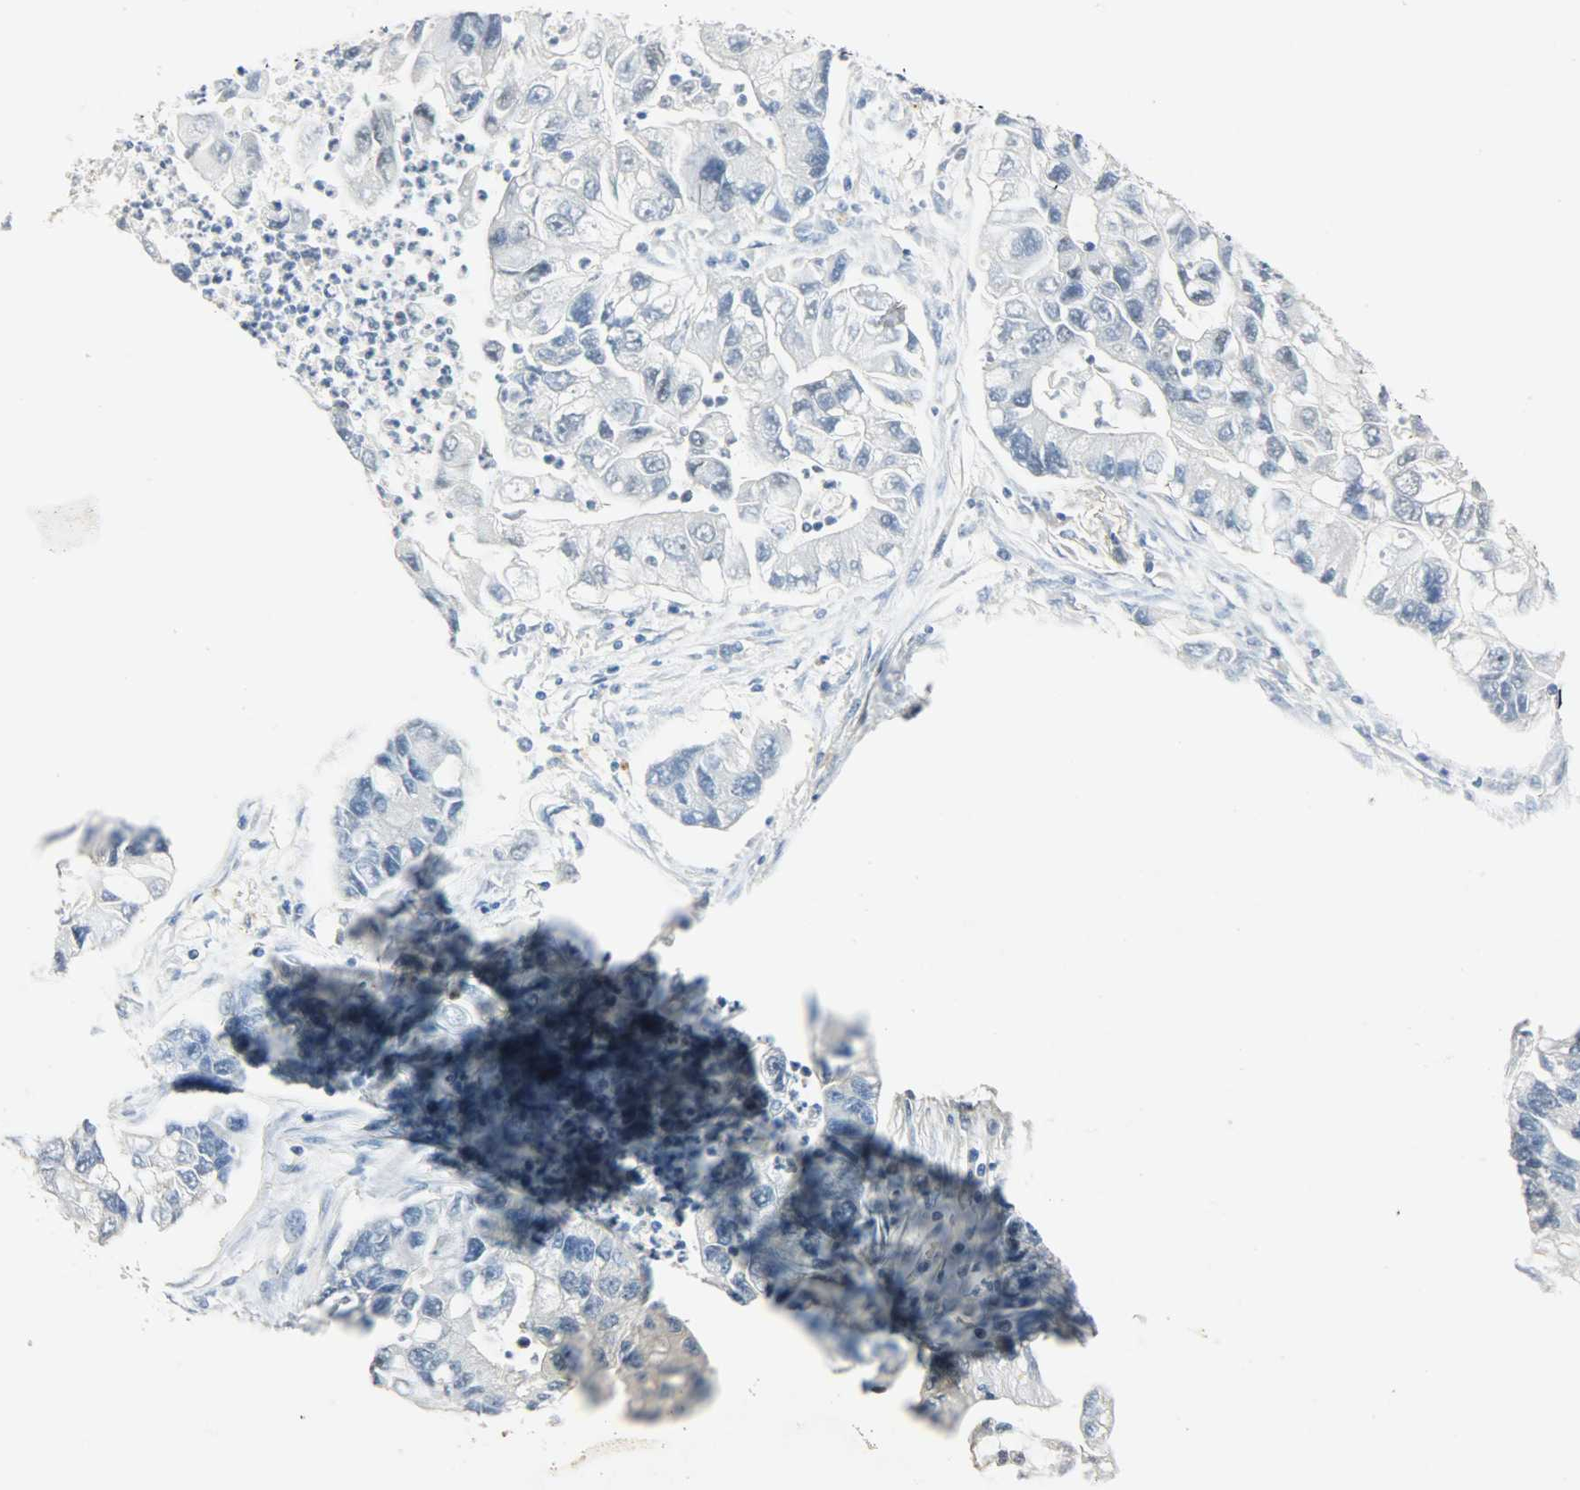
{"staining": {"intensity": "negative", "quantity": "none", "location": "none"}, "tissue": "lung cancer", "cell_type": "Tumor cells", "image_type": "cancer", "snomed": [{"axis": "morphology", "description": "Adenocarcinoma, NOS"}, {"axis": "topography", "description": "Lung"}], "caption": "A photomicrograph of lung cancer (adenocarcinoma) stained for a protein exhibits no brown staining in tumor cells.", "gene": "PPARG", "patient": {"sex": "female", "age": 51}}